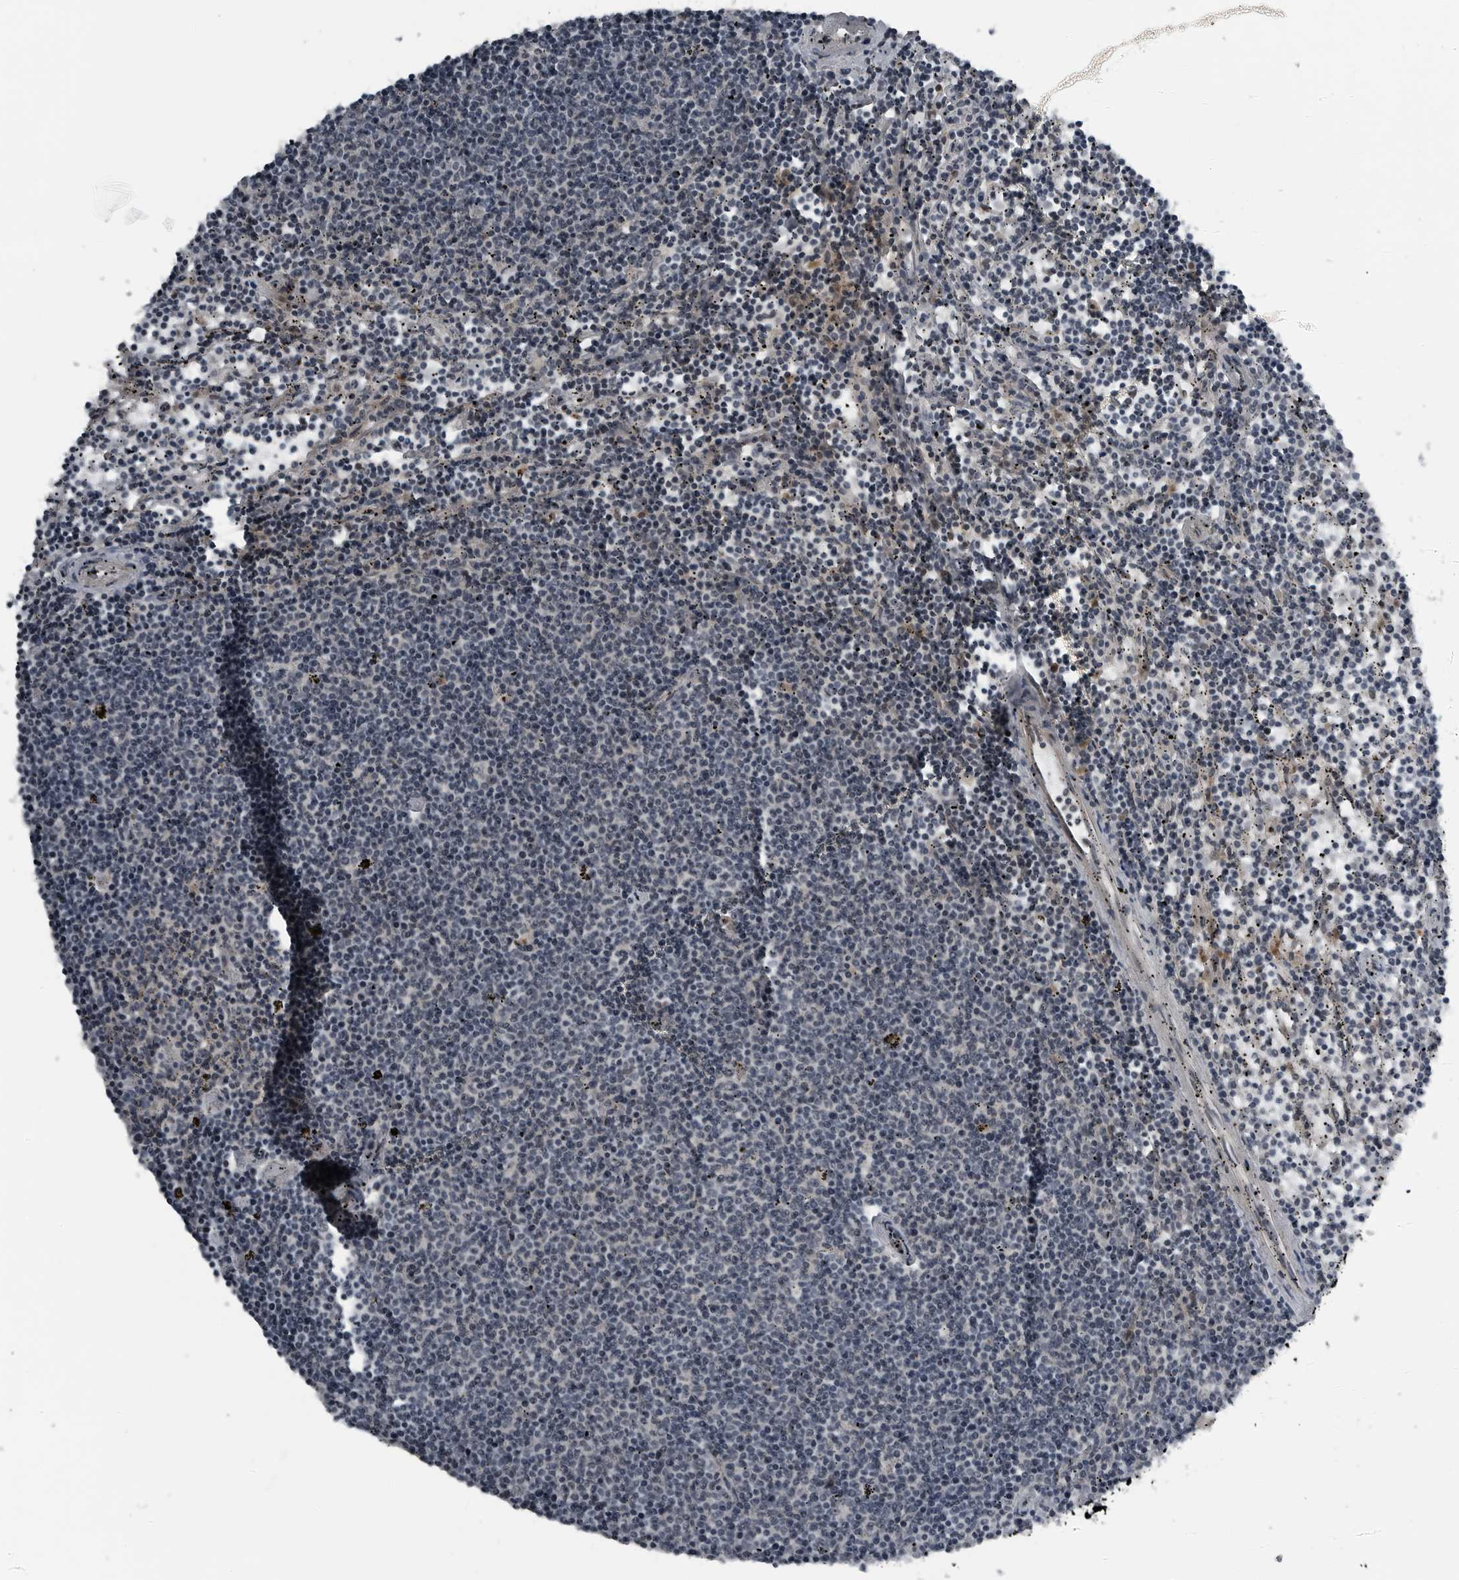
{"staining": {"intensity": "negative", "quantity": "none", "location": "none"}, "tissue": "lymphoma", "cell_type": "Tumor cells", "image_type": "cancer", "snomed": [{"axis": "morphology", "description": "Malignant lymphoma, non-Hodgkin's type, Low grade"}, {"axis": "topography", "description": "Spleen"}], "caption": "A histopathology image of human lymphoma is negative for staining in tumor cells.", "gene": "GAK", "patient": {"sex": "female", "age": 50}}